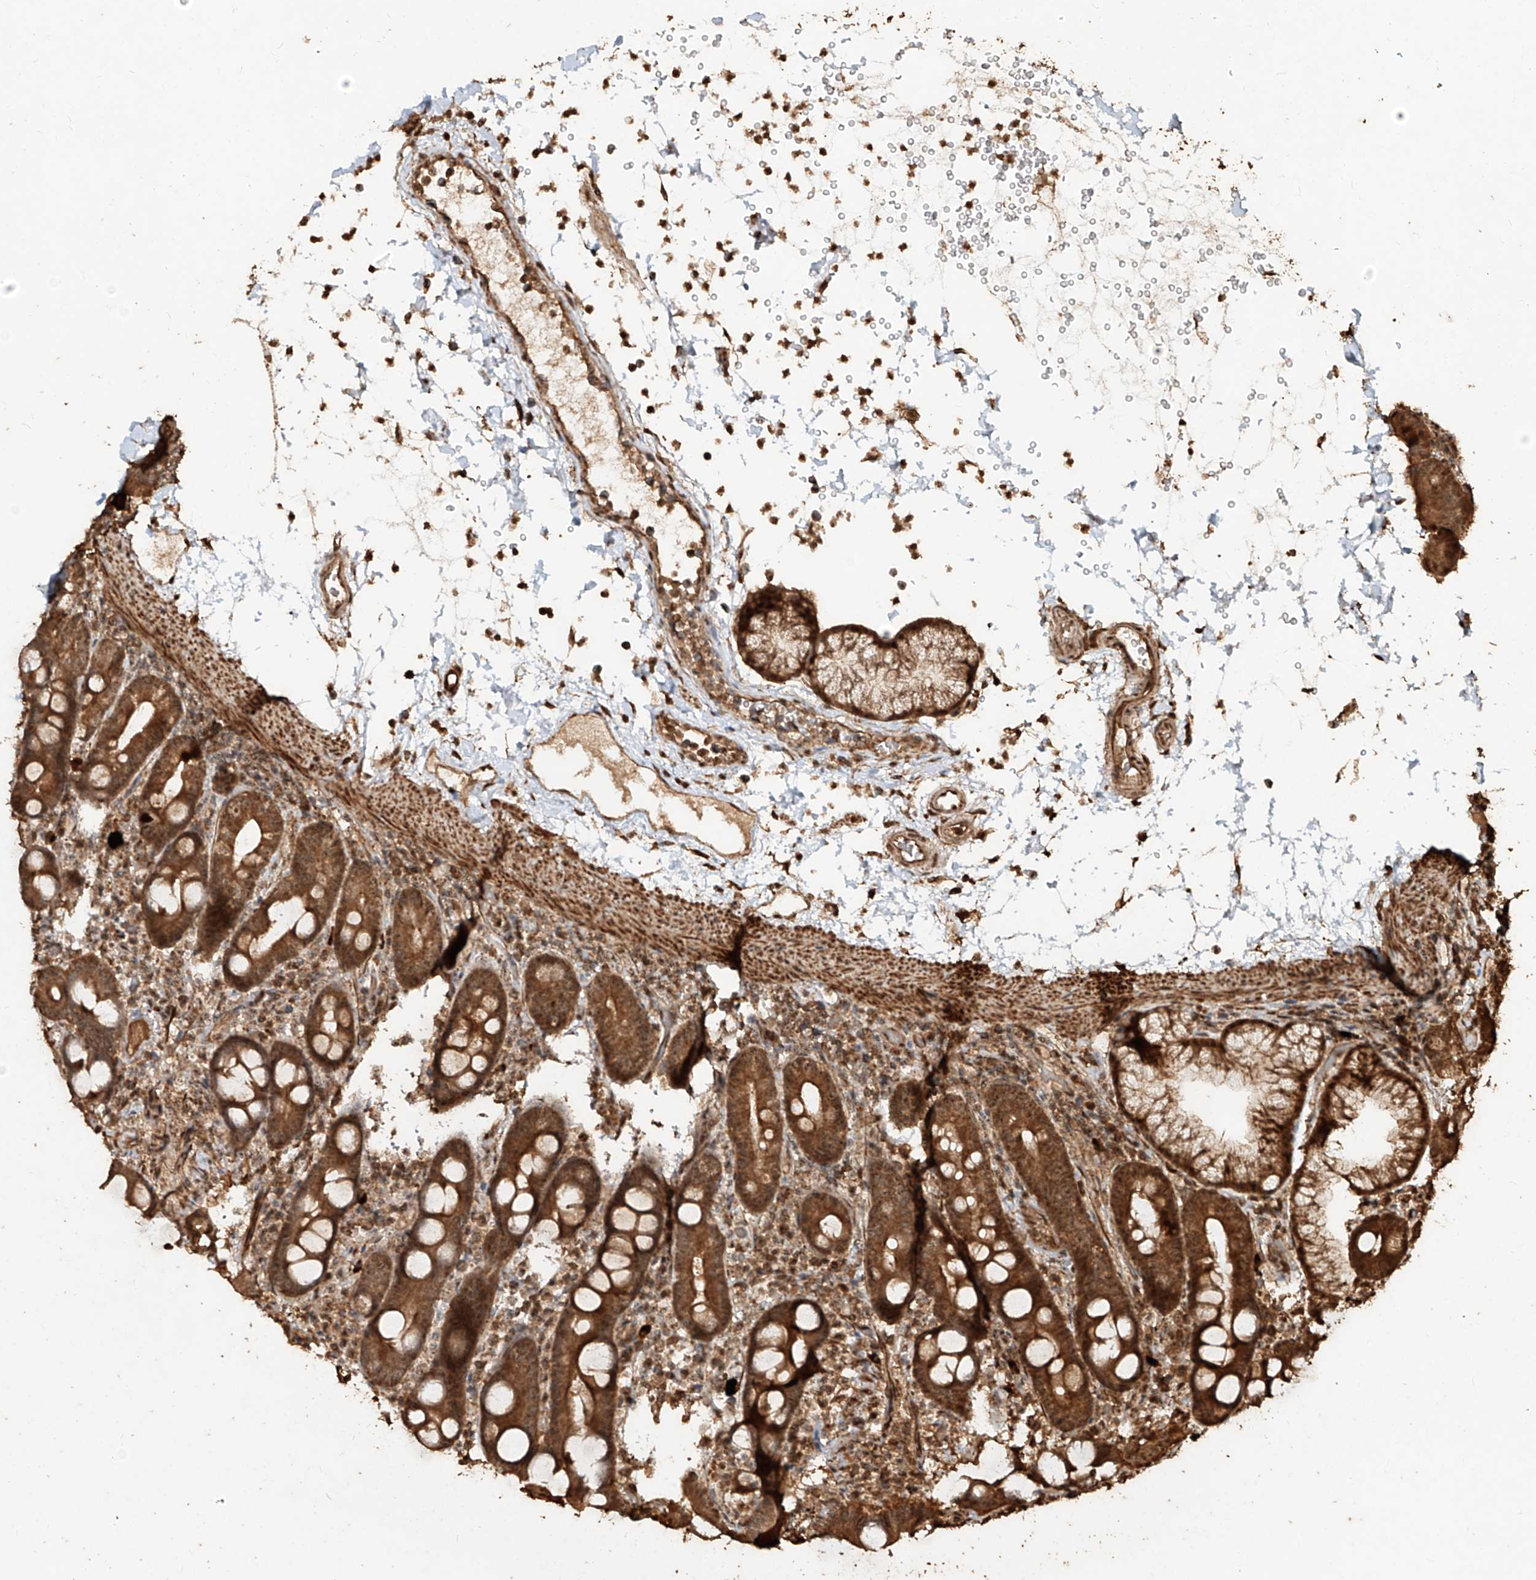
{"staining": {"intensity": "strong", "quantity": ">75%", "location": "cytoplasmic/membranous,nuclear"}, "tissue": "duodenum", "cell_type": "Glandular cells", "image_type": "normal", "snomed": [{"axis": "morphology", "description": "Normal tissue, NOS"}, {"axis": "topography", "description": "Duodenum"}], "caption": "The image reveals a brown stain indicating the presence of a protein in the cytoplasmic/membranous,nuclear of glandular cells in duodenum. Using DAB (brown) and hematoxylin (blue) stains, captured at high magnification using brightfield microscopy.", "gene": "ZNF660", "patient": {"sex": "male", "age": 54}}